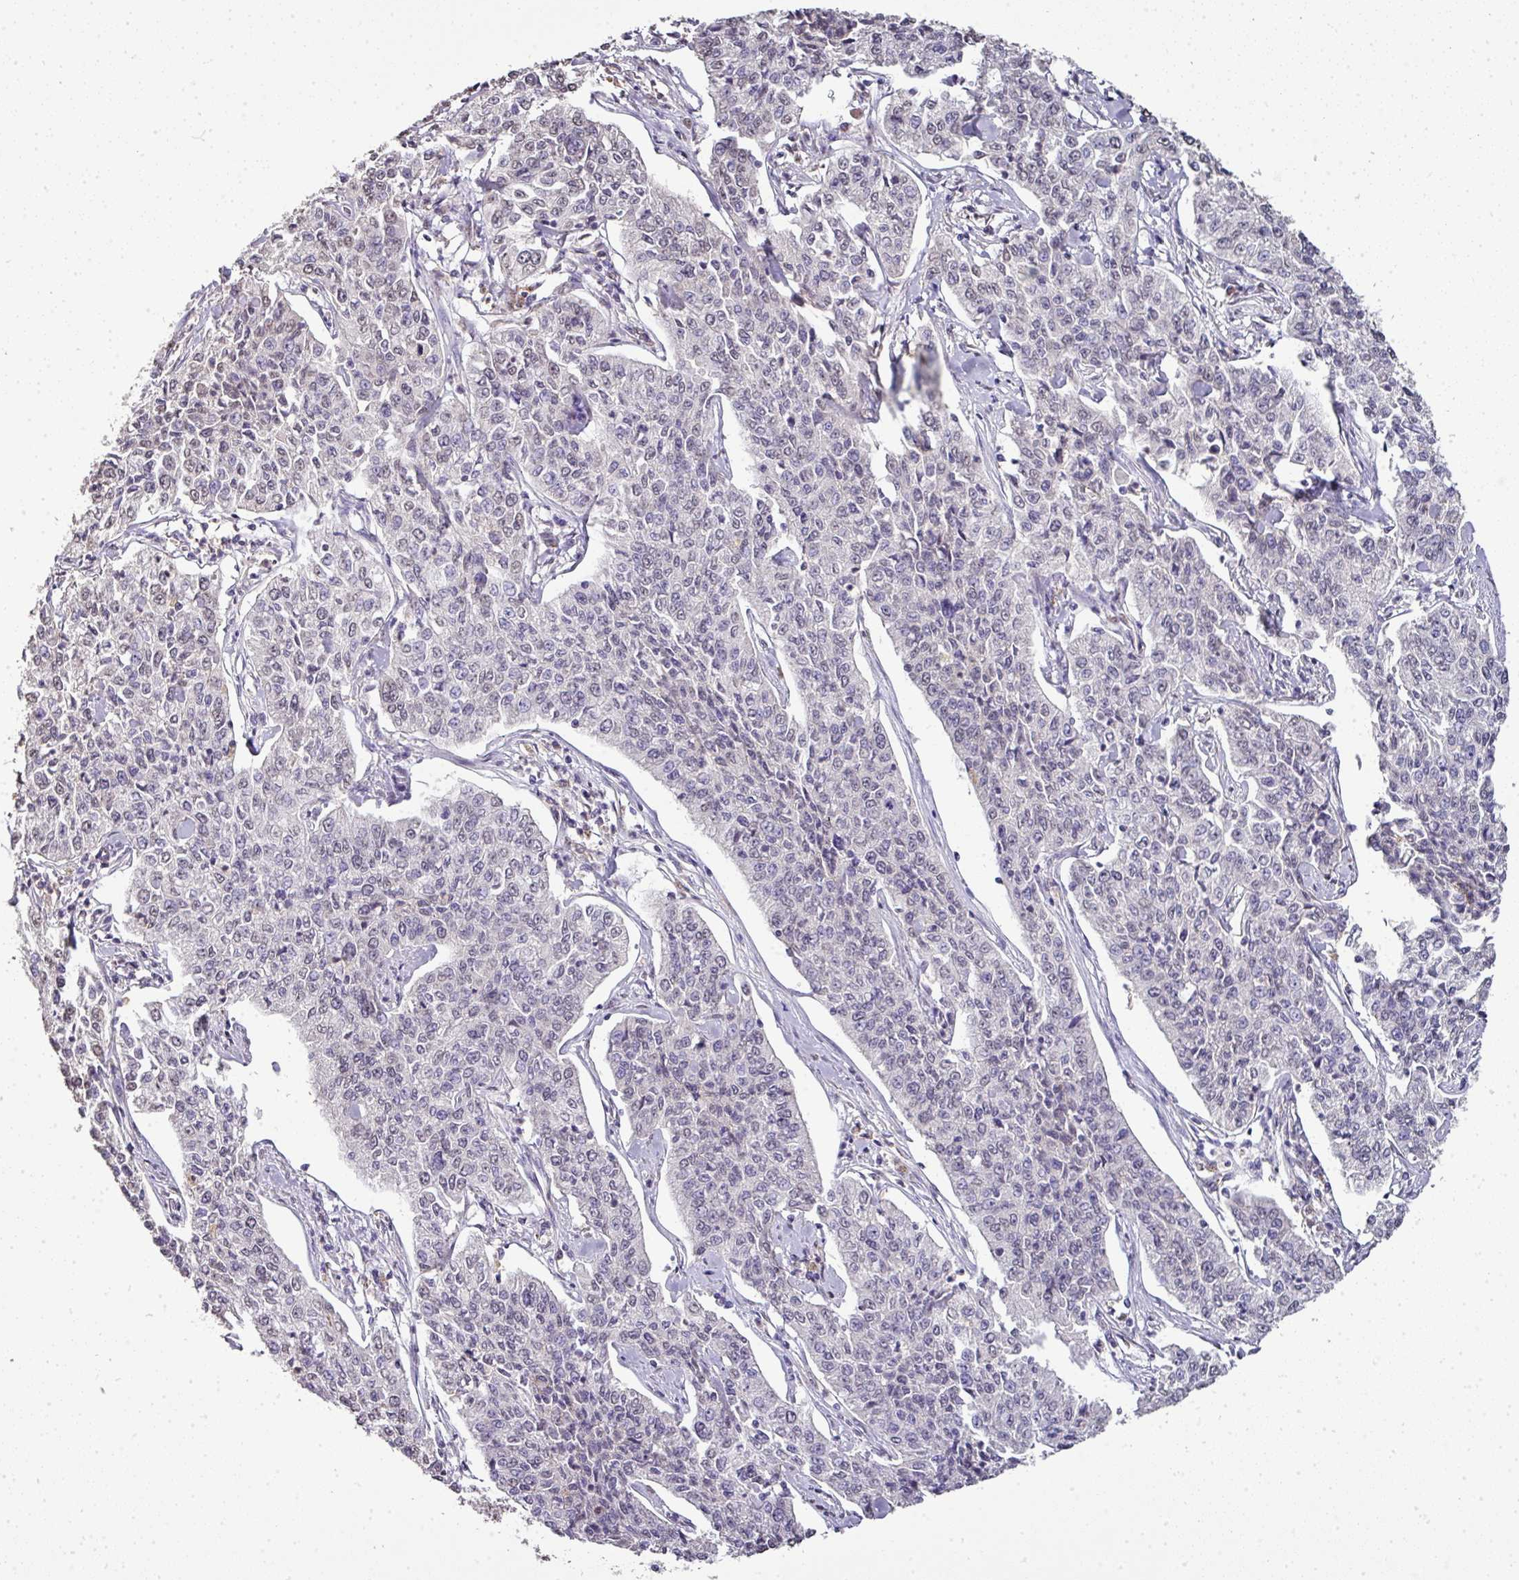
{"staining": {"intensity": "negative", "quantity": "none", "location": "none"}, "tissue": "cervical cancer", "cell_type": "Tumor cells", "image_type": "cancer", "snomed": [{"axis": "morphology", "description": "Squamous cell carcinoma, NOS"}, {"axis": "topography", "description": "Cervix"}], "caption": "Tumor cells are negative for protein expression in human cervical cancer (squamous cell carcinoma).", "gene": "JPH2", "patient": {"sex": "female", "age": 35}}